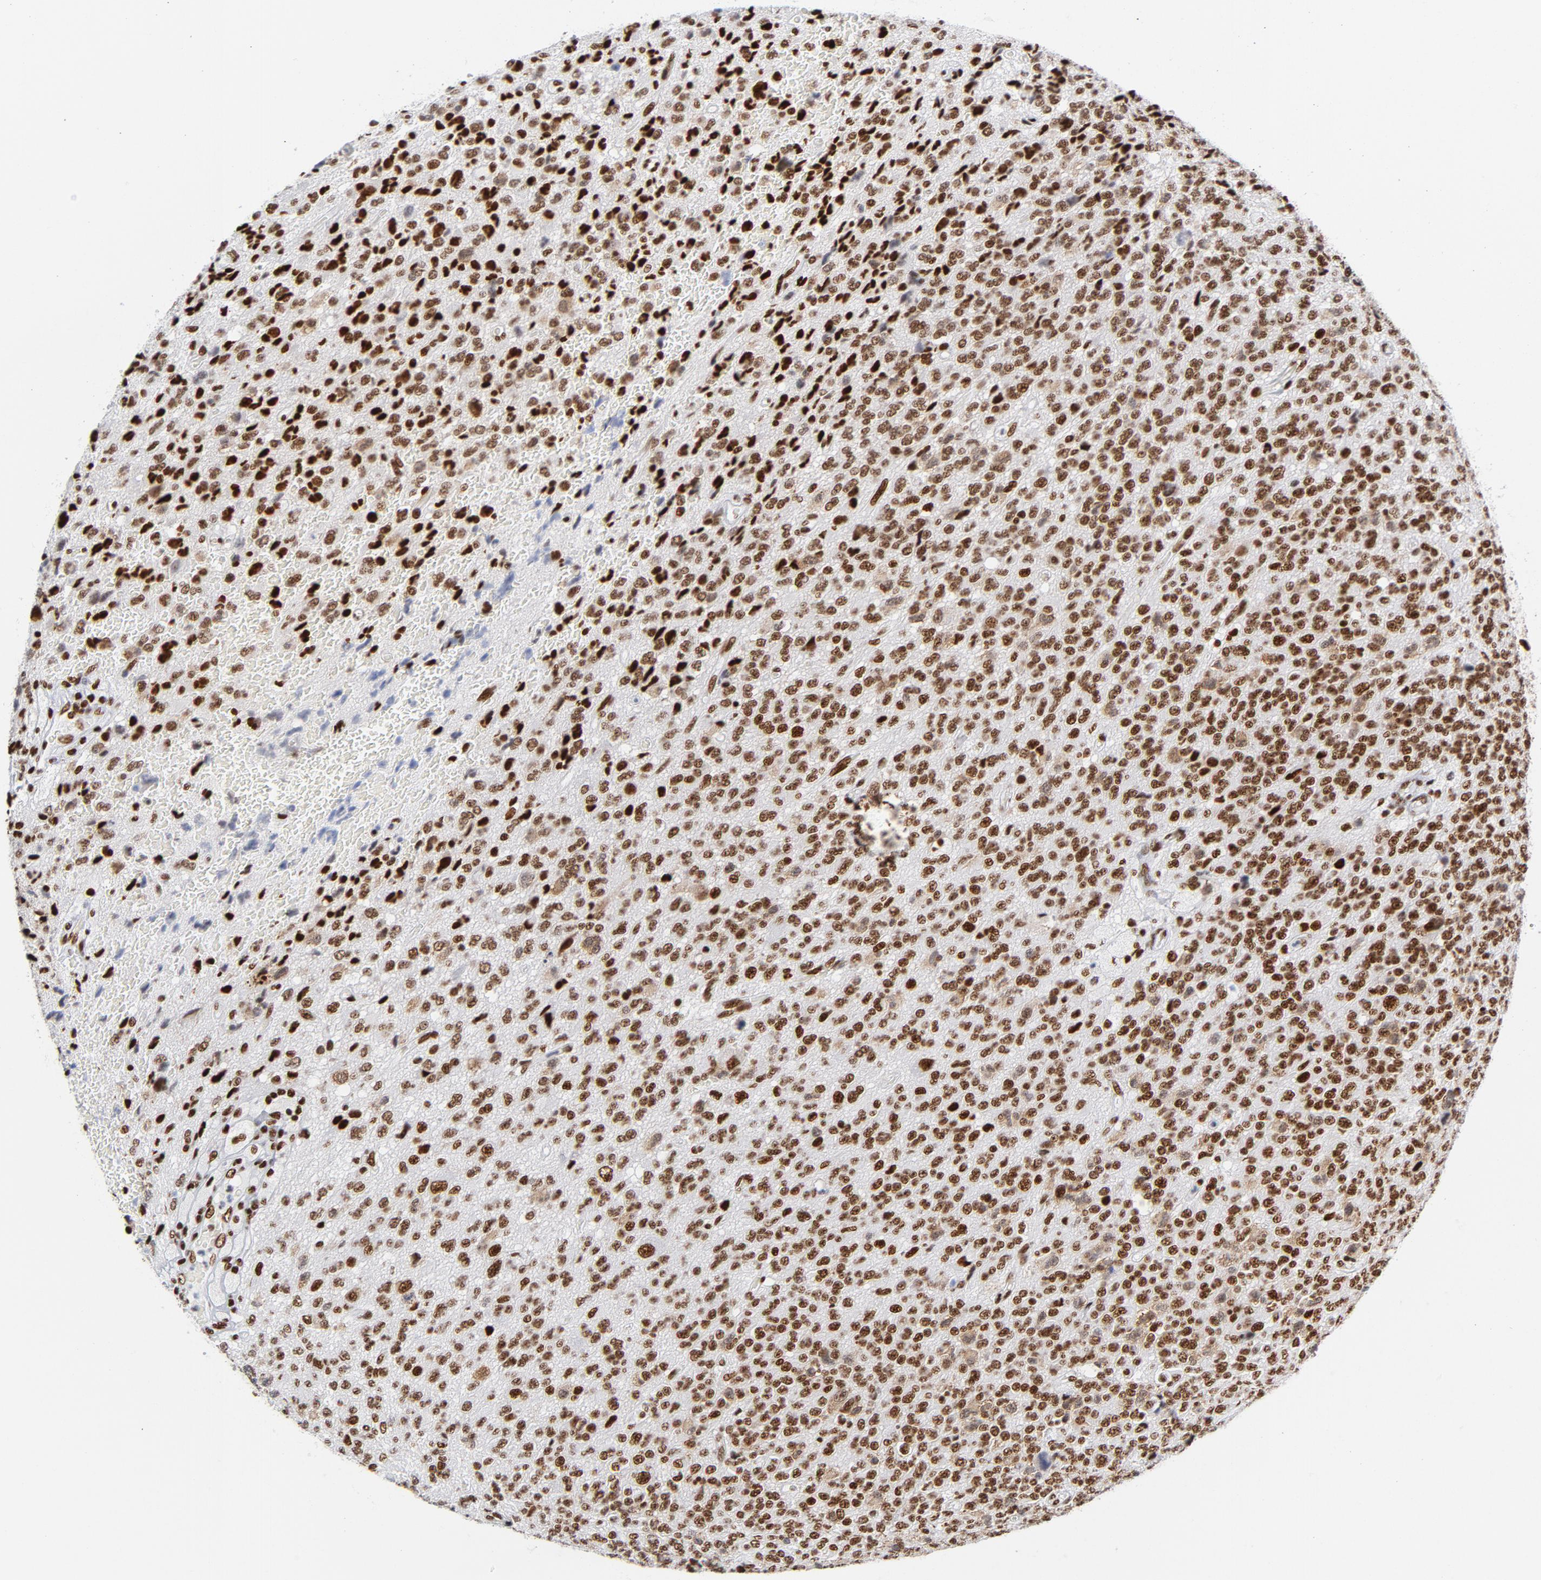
{"staining": {"intensity": "strong", "quantity": ">75%", "location": "nuclear"}, "tissue": "glioma", "cell_type": "Tumor cells", "image_type": "cancer", "snomed": [{"axis": "morphology", "description": "Glioma, malignant, High grade"}, {"axis": "topography", "description": "pancreas cauda"}], "caption": "IHC of human malignant high-grade glioma exhibits high levels of strong nuclear expression in approximately >75% of tumor cells. Nuclei are stained in blue.", "gene": "XRCC5", "patient": {"sex": "male", "age": 60}}